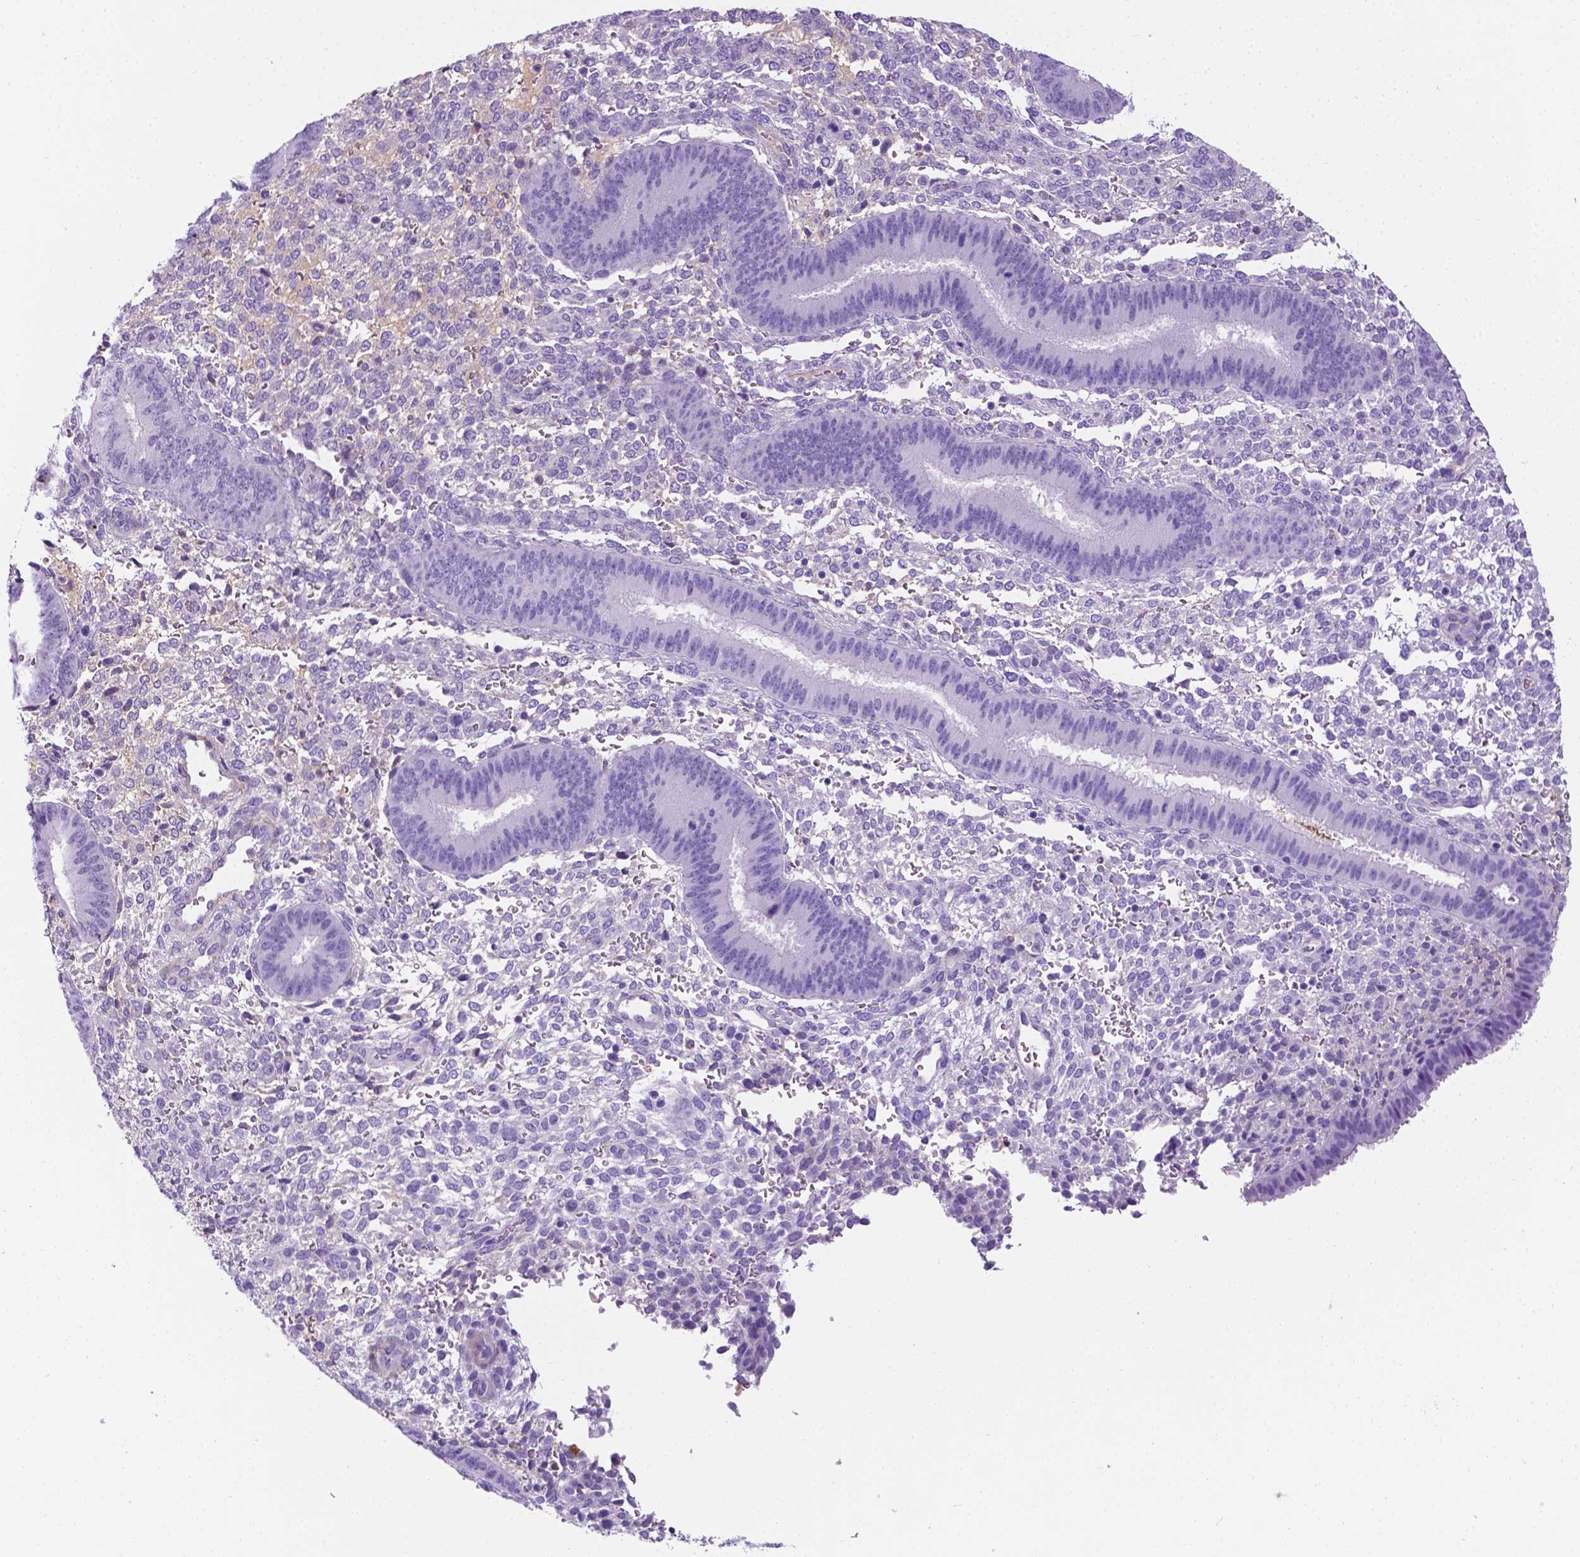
{"staining": {"intensity": "negative", "quantity": "none", "location": "none"}, "tissue": "endometrium", "cell_type": "Cells in endometrial stroma", "image_type": "normal", "snomed": [{"axis": "morphology", "description": "Normal tissue, NOS"}, {"axis": "topography", "description": "Endometrium"}], "caption": "A high-resolution histopathology image shows immunohistochemistry staining of unremarkable endometrium, which shows no significant expression in cells in endometrial stroma.", "gene": "APOE", "patient": {"sex": "female", "age": 39}}